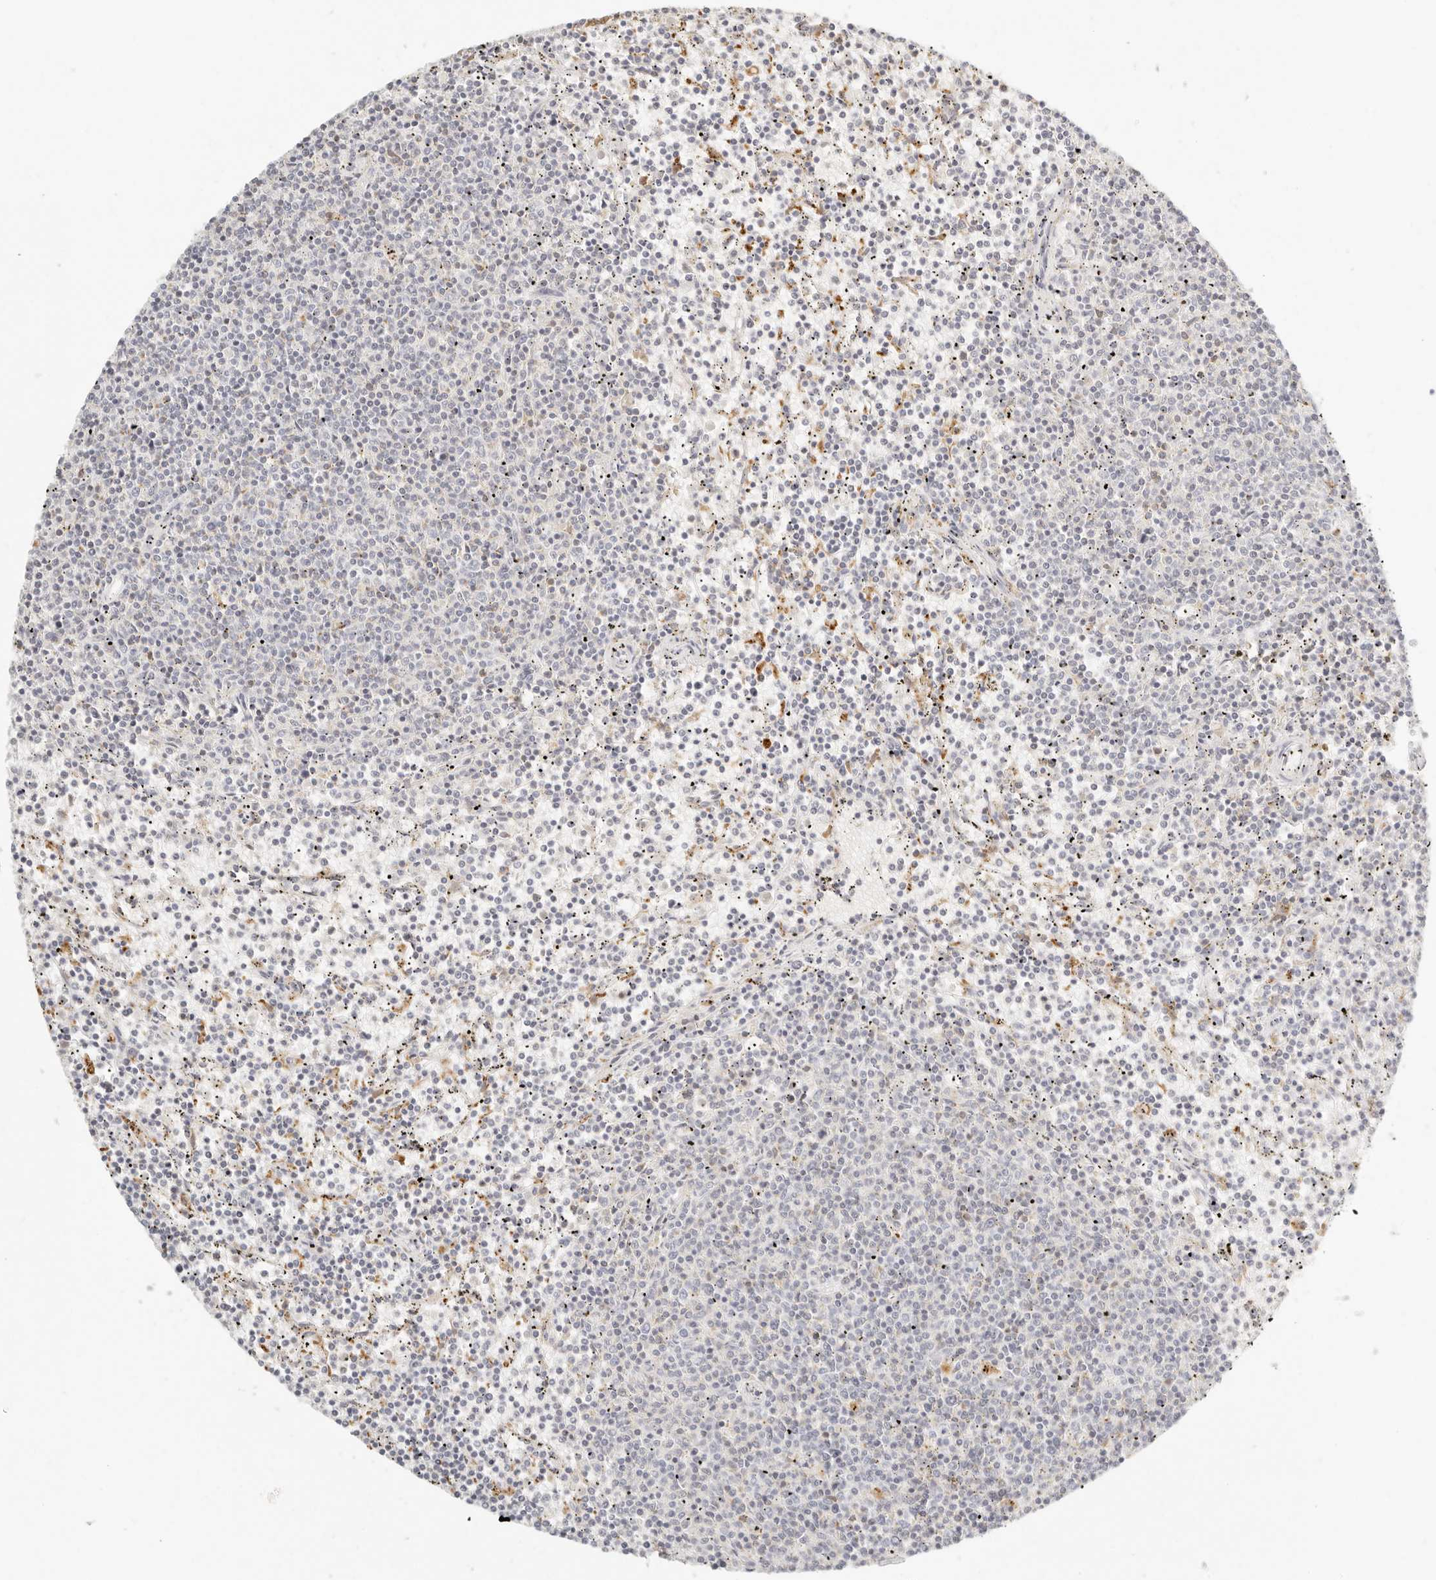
{"staining": {"intensity": "negative", "quantity": "none", "location": "none"}, "tissue": "lymphoma", "cell_type": "Tumor cells", "image_type": "cancer", "snomed": [{"axis": "morphology", "description": "Malignant lymphoma, non-Hodgkin's type, Low grade"}, {"axis": "topography", "description": "Spleen"}], "caption": "Lymphoma was stained to show a protein in brown. There is no significant staining in tumor cells.", "gene": "RNASET2", "patient": {"sex": "female", "age": 50}}